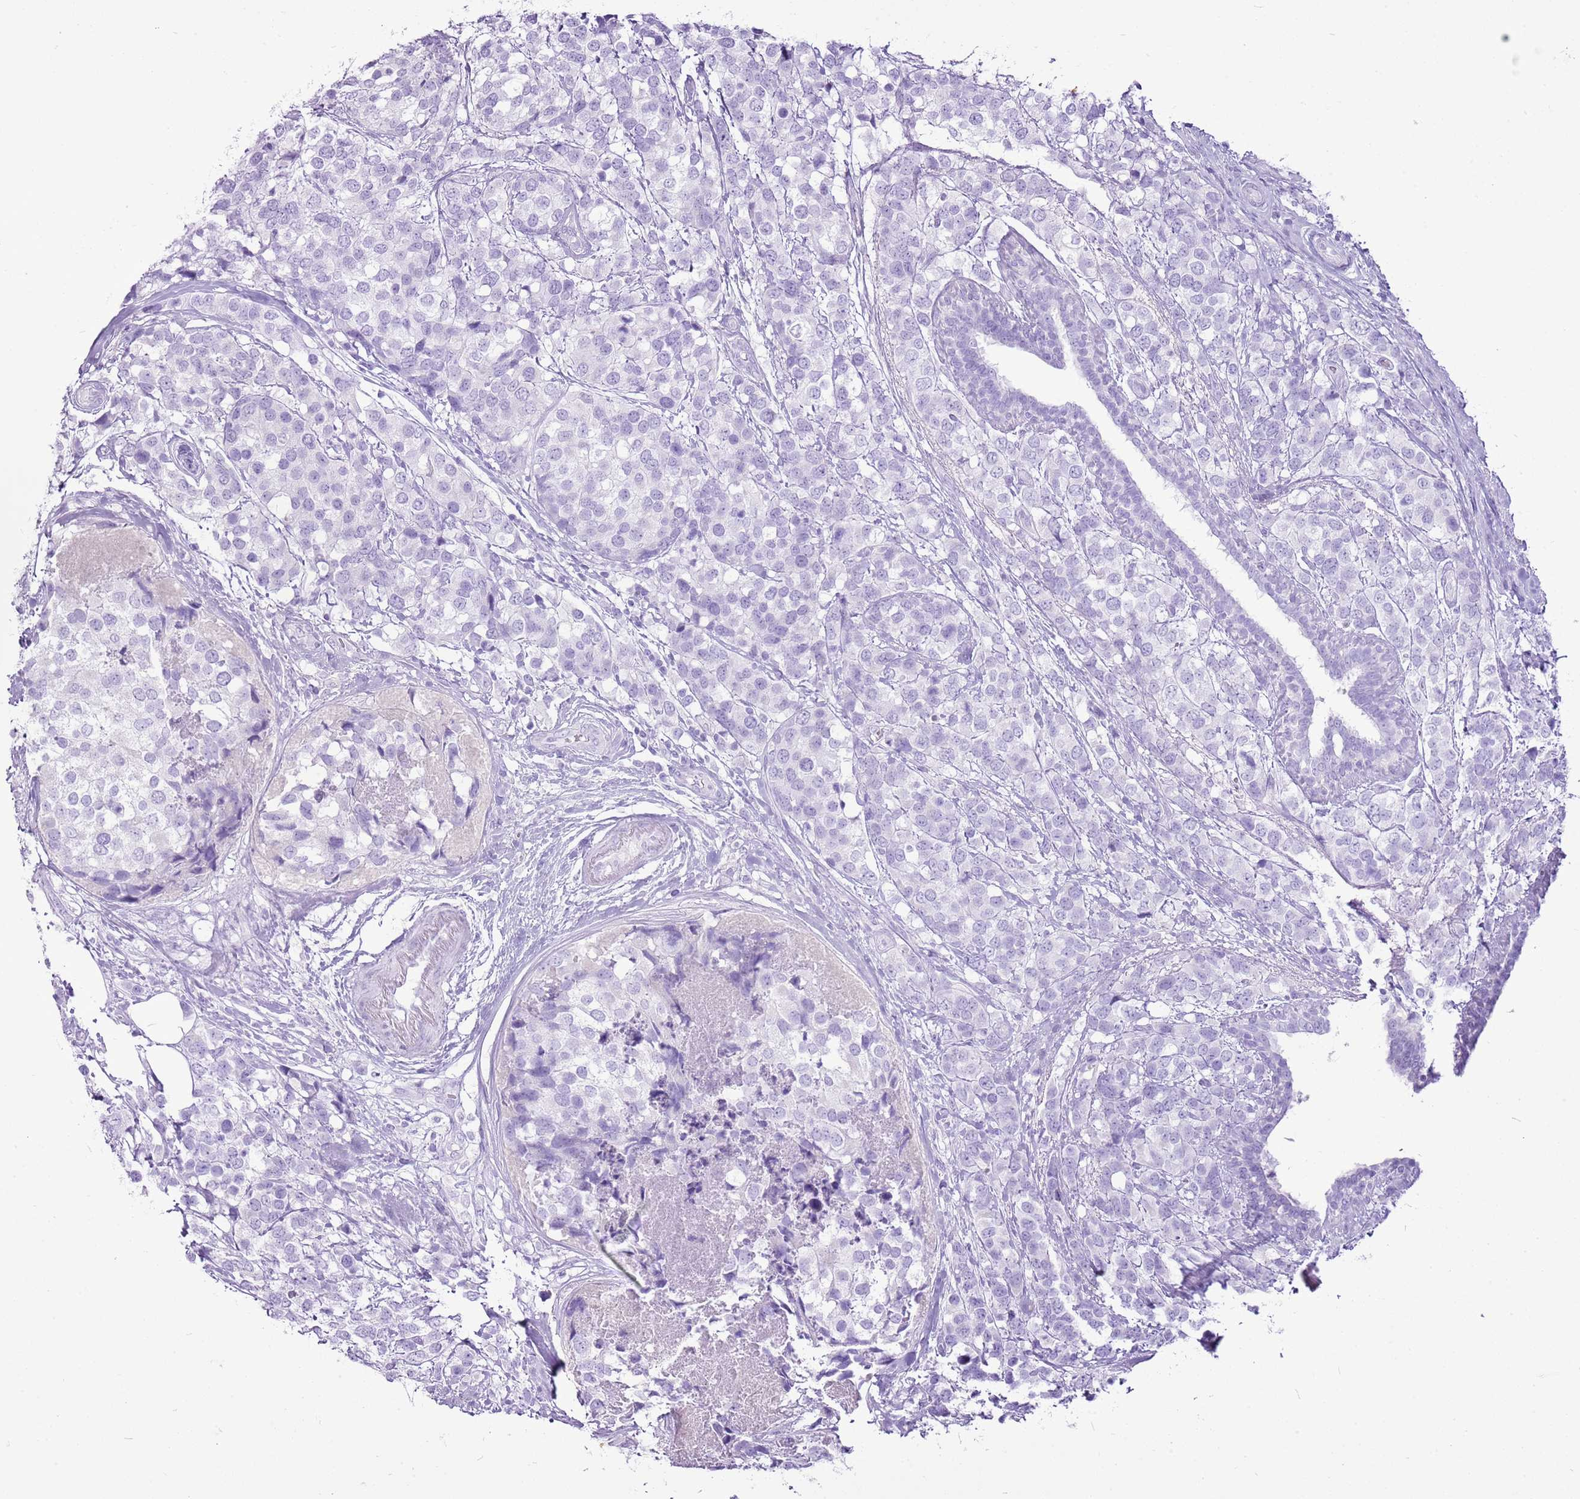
{"staining": {"intensity": "negative", "quantity": "none", "location": "none"}, "tissue": "breast cancer", "cell_type": "Tumor cells", "image_type": "cancer", "snomed": [{"axis": "morphology", "description": "Lobular carcinoma"}, {"axis": "topography", "description": "Breast"}], "caption": "This is an IHC photomicrograph of lobular carcinoma (breast). There is no expression in tumor cells.", "gene": "CNFN", "patient": {"sex": "female", "age": 59}}